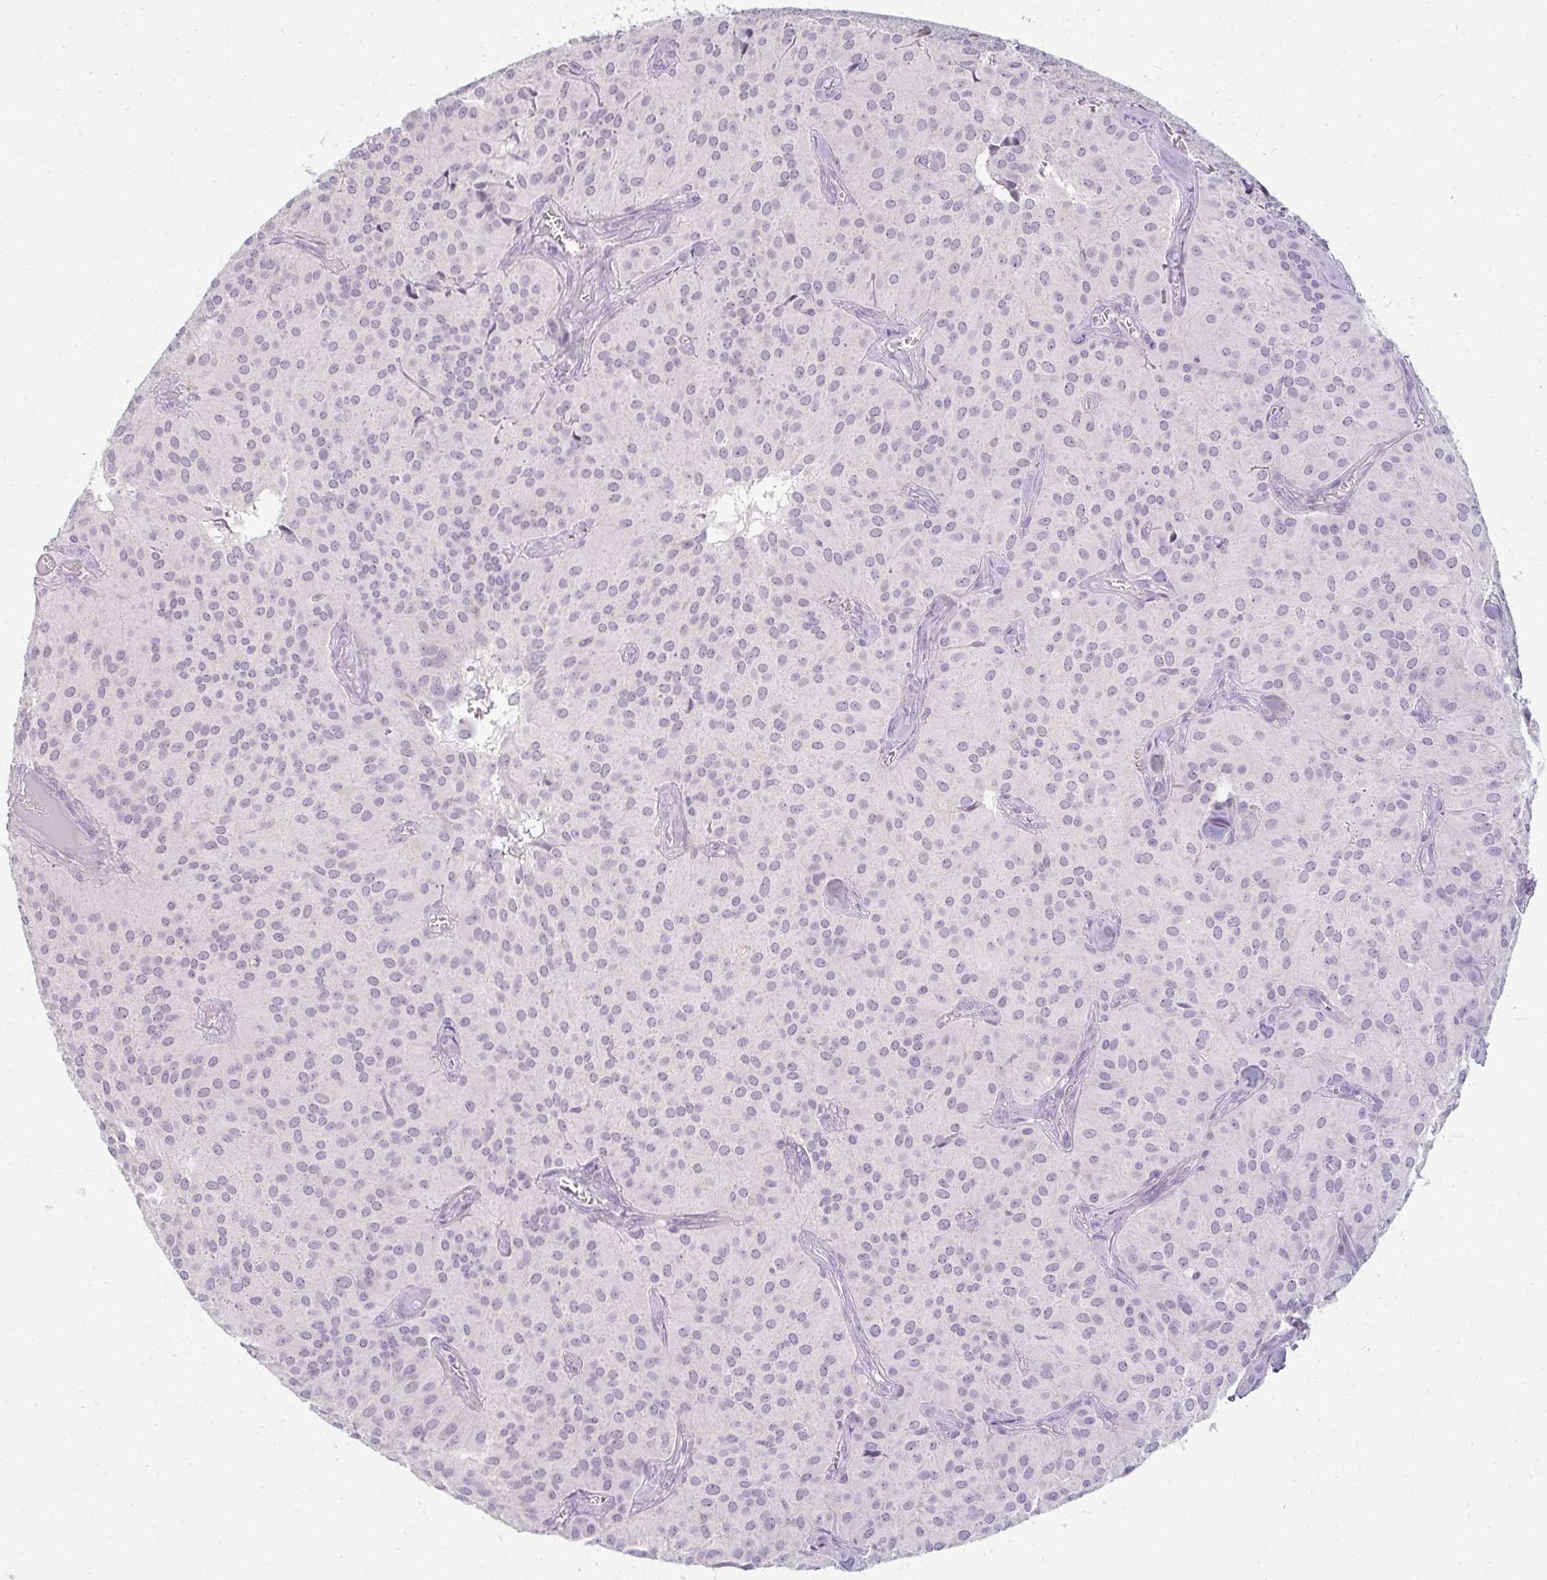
{"staining": {"intensity": "negative", "quantity": "none", "location": "none"}, "tissue": "glioma", "cell_type": "Tumor cells", "image_type": "cancer", "snomed": [{"axis": "morphology", "description": "Glioma, malignant, Low grade"}, {"axis": "topography", "description": "Brain"}], "caption": "An image of glioma stained for a protein reveals no brown staining in tumor cells. The staining is performed using DAB (3,3'-diaminobenzidine) brown chromogen with nuclei counter-stained in using hematoxylin.", "gene": "PPFIA4", "patient": {"sex": "male", "age": 42}}